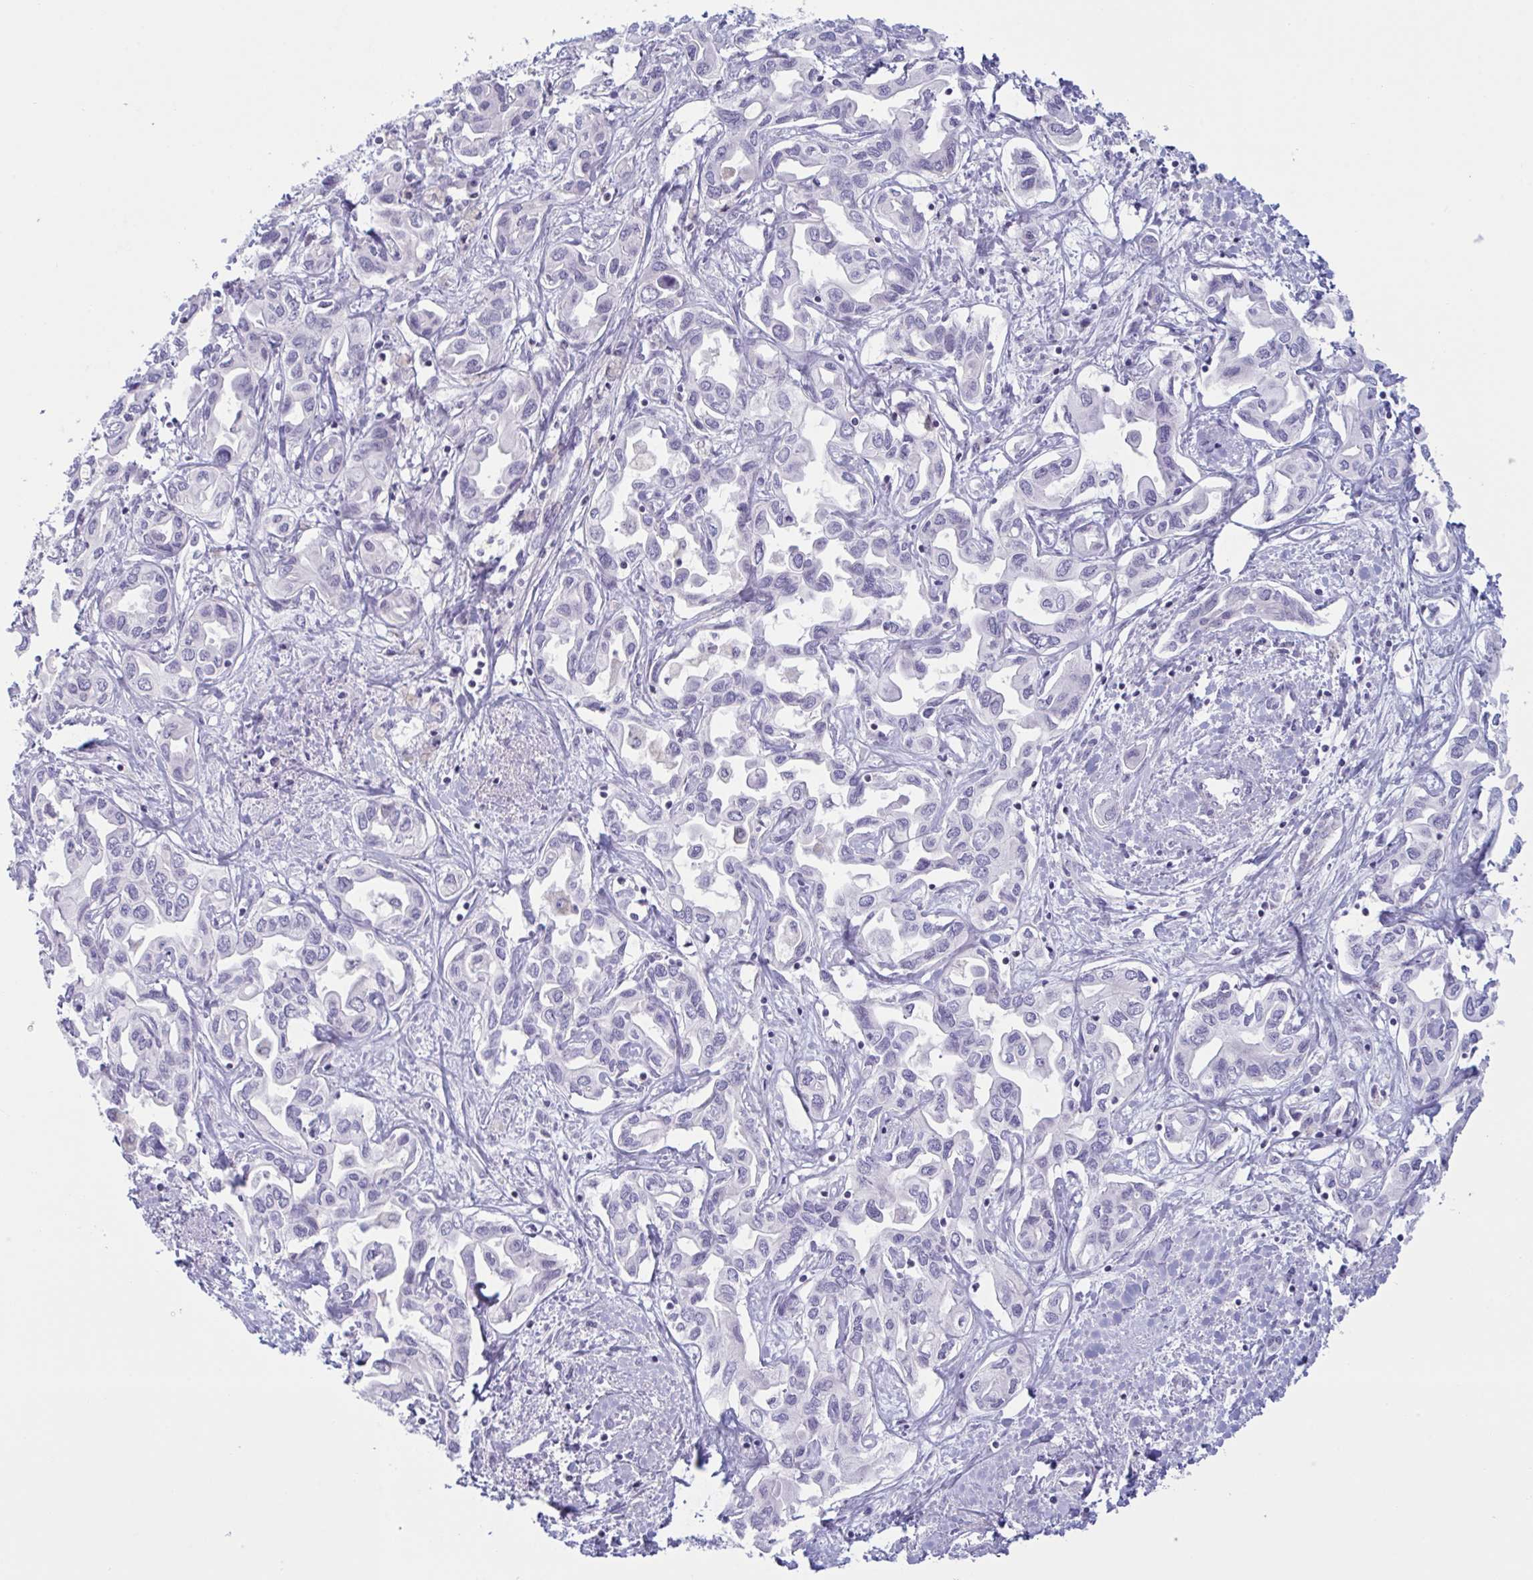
{"staining": {"intensity": "negative", "quantity": "none", "location": "none"}, "tissue": "liver cancer", "cell_type": "Tumor cells", "image_type": "cancer", "snomed": [{"axis": "morphology", "description": "Cholangiocarcinoma"}, {"axis": "topography", "description": "Liver"}], "caption": "Tumor cells are negative for brown protein staining in cholangiocarcinoma (liver).", "gene": "NAA30", "patient": {"sex": "female", "age": 64}}